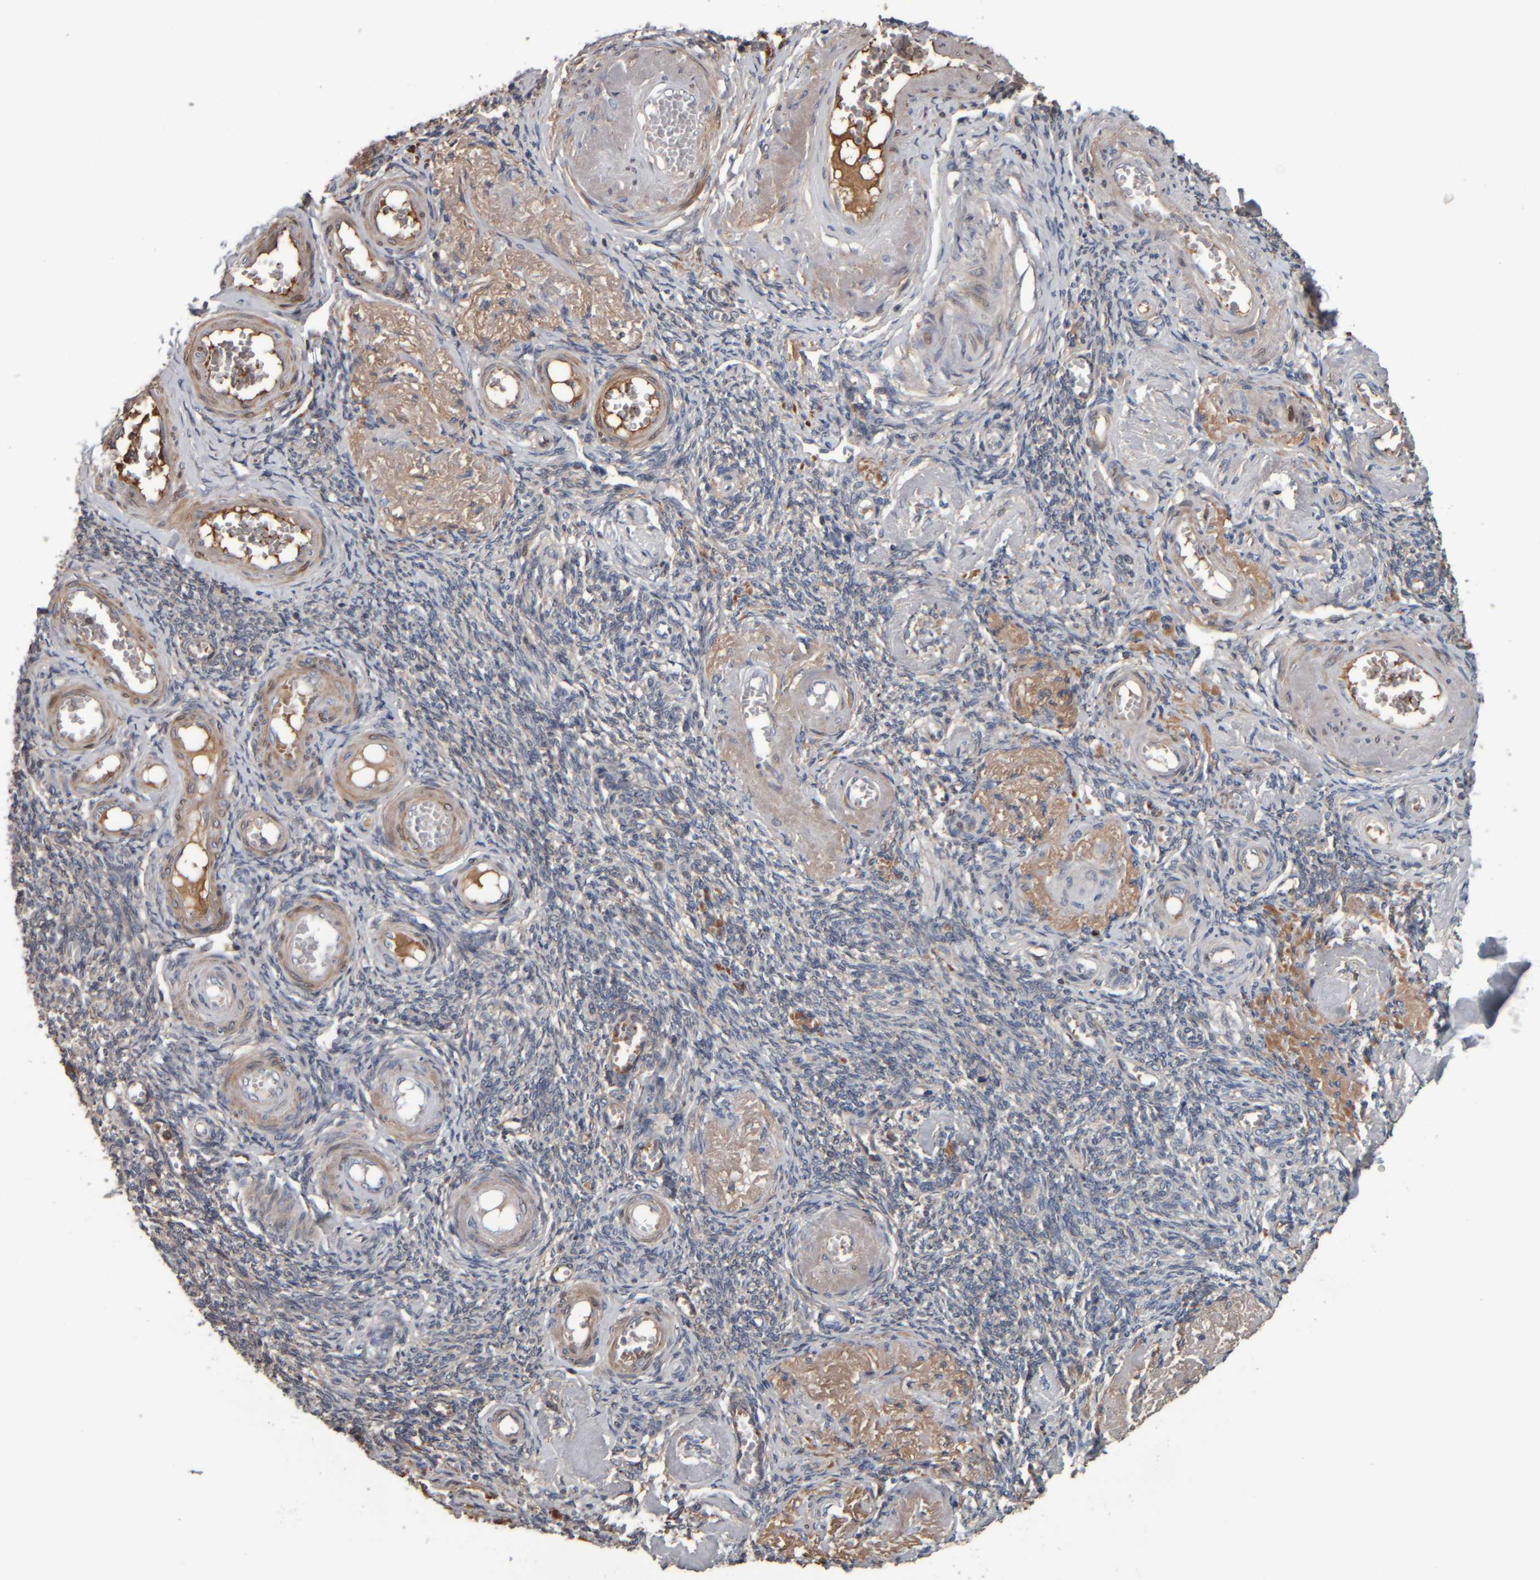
{"staining": {"intensity": "negative", "quantity": "none", "location": "none"}, "tissue": "adipose tissue", "cell_type": "Adipocytes", "image_type": "normal", "snomed": [{"axis": "morphology", "description": "Normal tissue, NOS"}, {"axis": "topography", "description": "Vascular tissue"}, {"axis": "topography", "description": "Fallopian tube"}, {"axis": "topography", "description": "Ovary"}], "caption": "DAB immunohistochemical staining of benign human adipose tissue shows no significant staining in adipocytes.", "gene": "CAVIN4", "patient": {"sex": "female", "age": 67}}